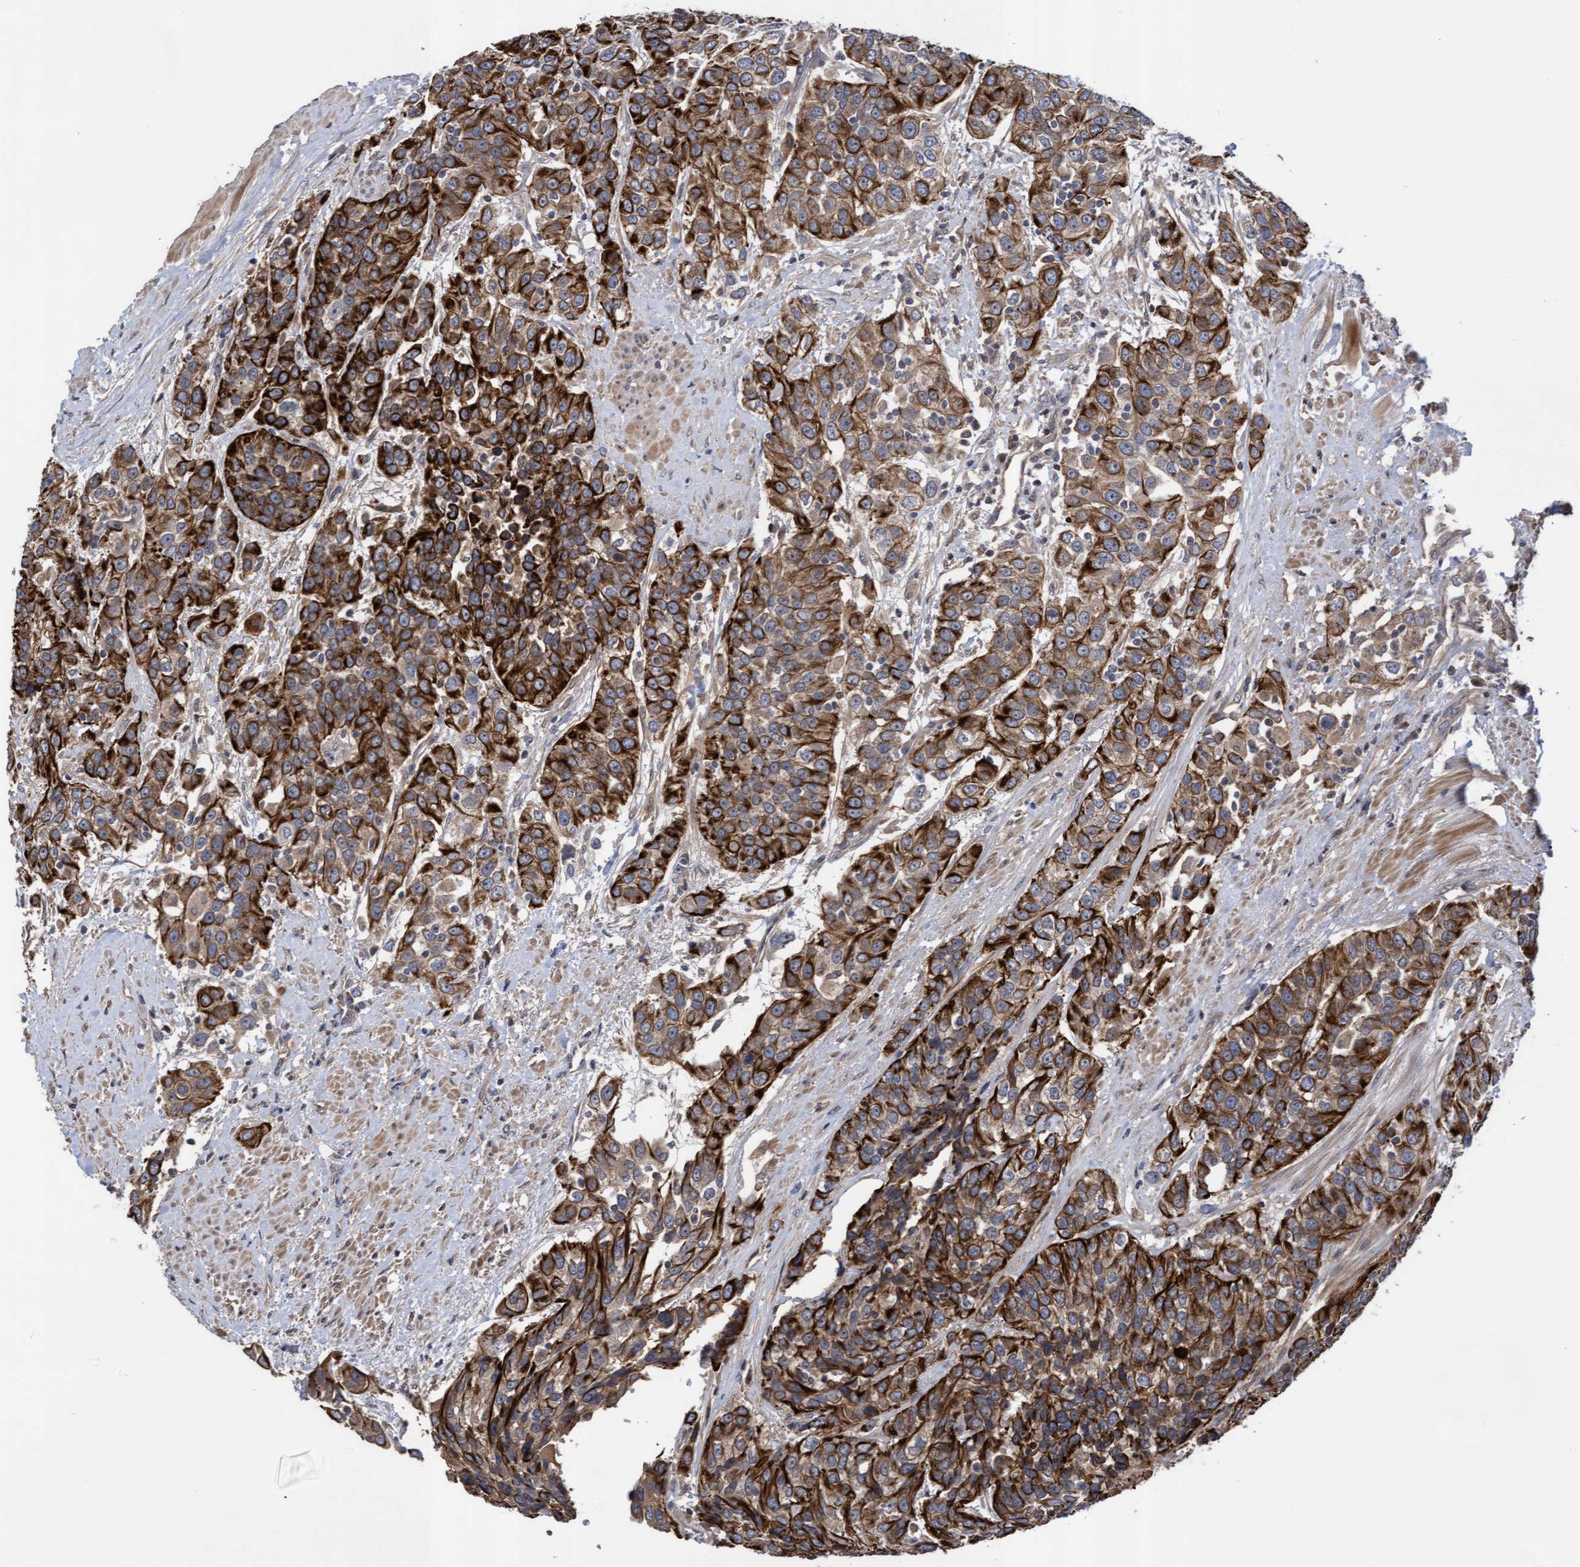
{"staining": {"intensity": "strong", "quantity": ">75%", "location": "cytoplasmic/membranous"}, "tissue": "urothelial cancer", "cell_type": "Tumor cells", "image_type": "cancer", "snomed": [{"axis": "morphology", "description": "Urothelial carcinoma, High grade"}, {"axis": "topography", "description": "Urinary bladder"}], "caption": "Human urothelial cancer stained for a protein (brown) demonstrates strong cytoplasmic/membranous positive positivity in approximately >75% of tumor cells.", "gene": "COBL", "patient": {"sex": "female", "age": 80}}